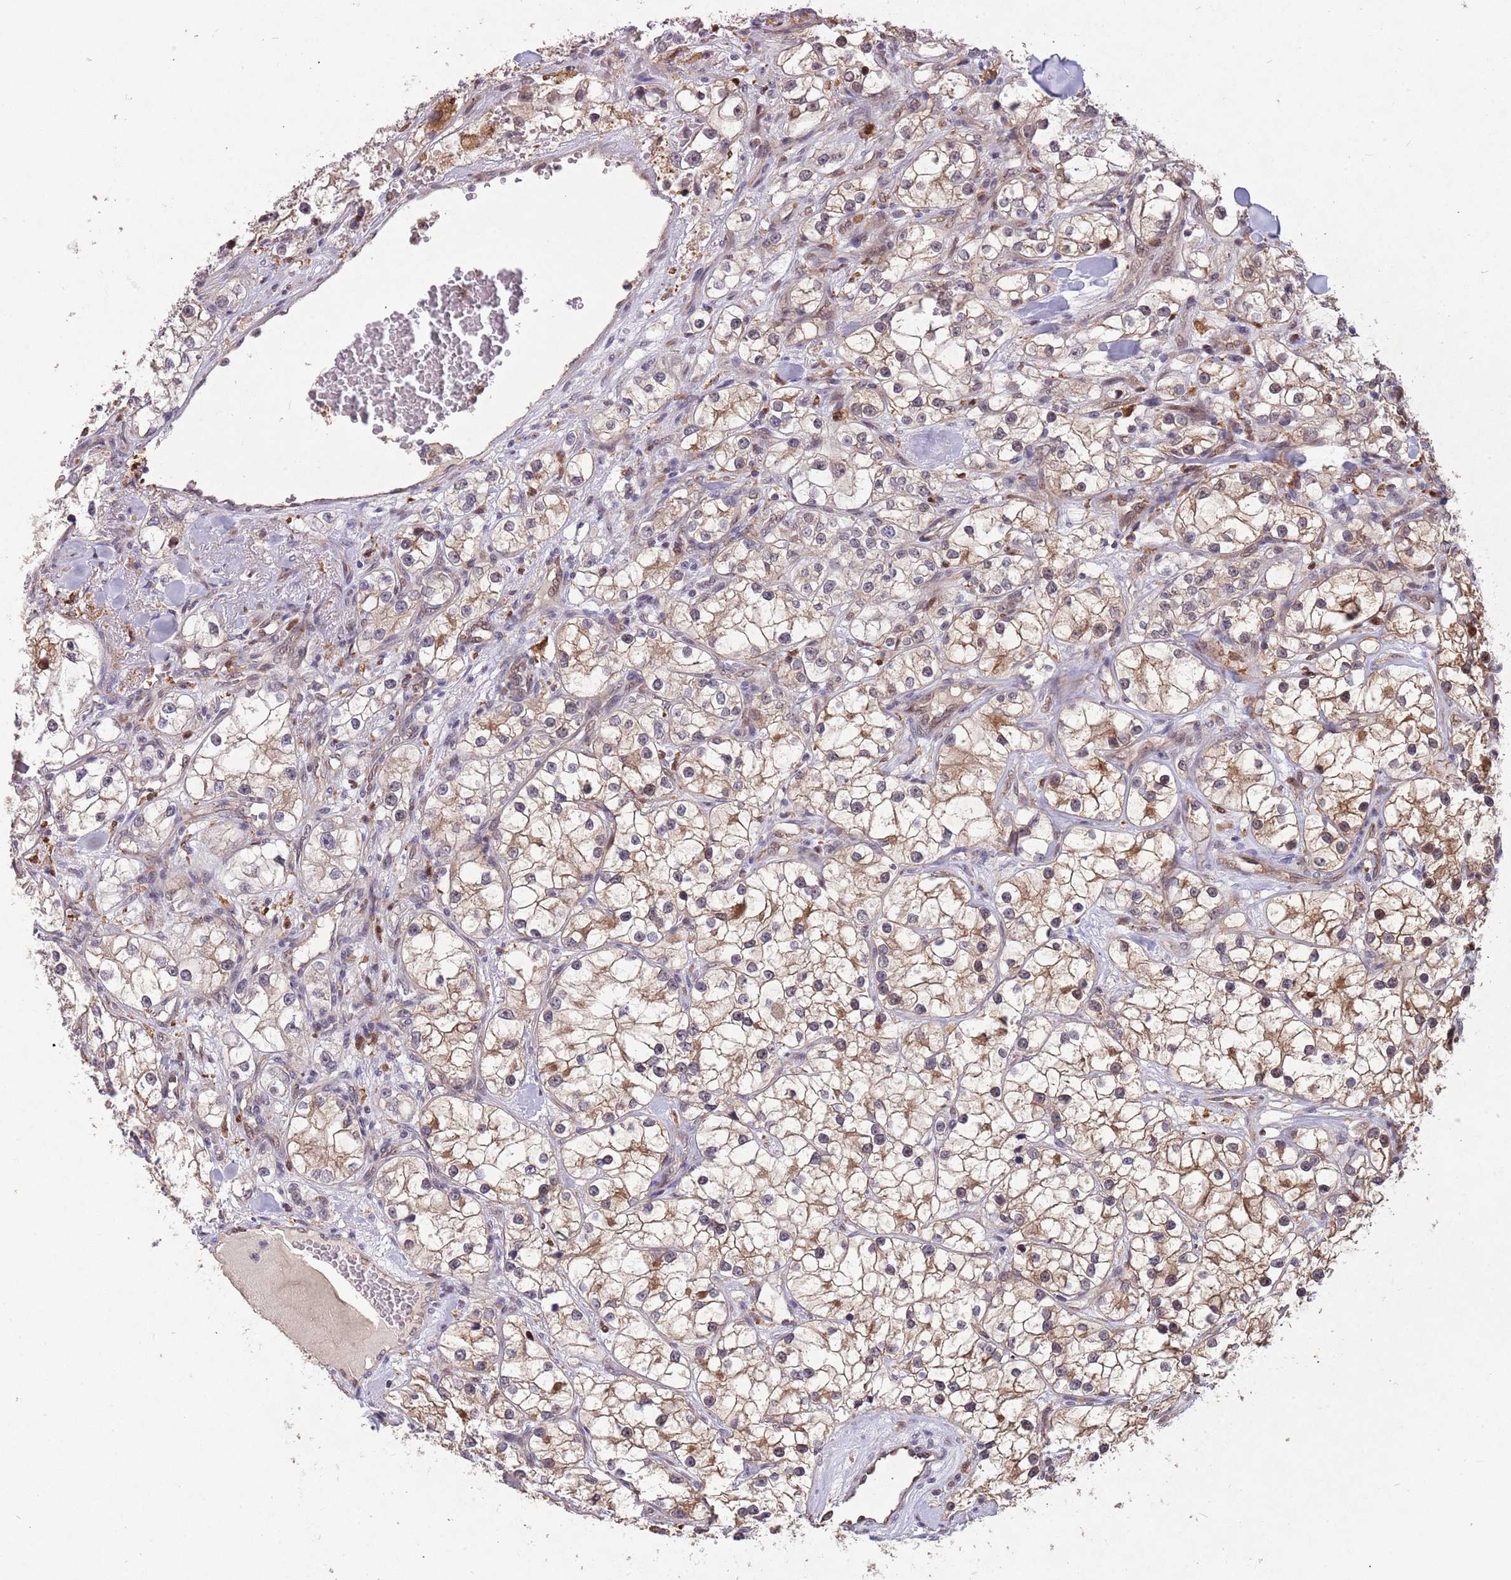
{"staining": {"intensity": "moderate", "quantity": ">75%", "location": "cytoplasmic/membranous,nuclear"}, "tissue": "renal cancer", "cell_type": "Tumor cells", "image_type": "cancer", "snomed": [{"axis": "morphology", "description": "Adenocarcinoma, NOS"}, {"axis": "topography", "description": "Kidney"}], "caption": "Immunohistochemical staining of renal cancer displays medium levels of moderate cytoplasmic/membranous and nuclear staining in approximately >75% of tumor cells.", "gene": "ZNF639", "patient": {"sex": "male", "age": 77}}